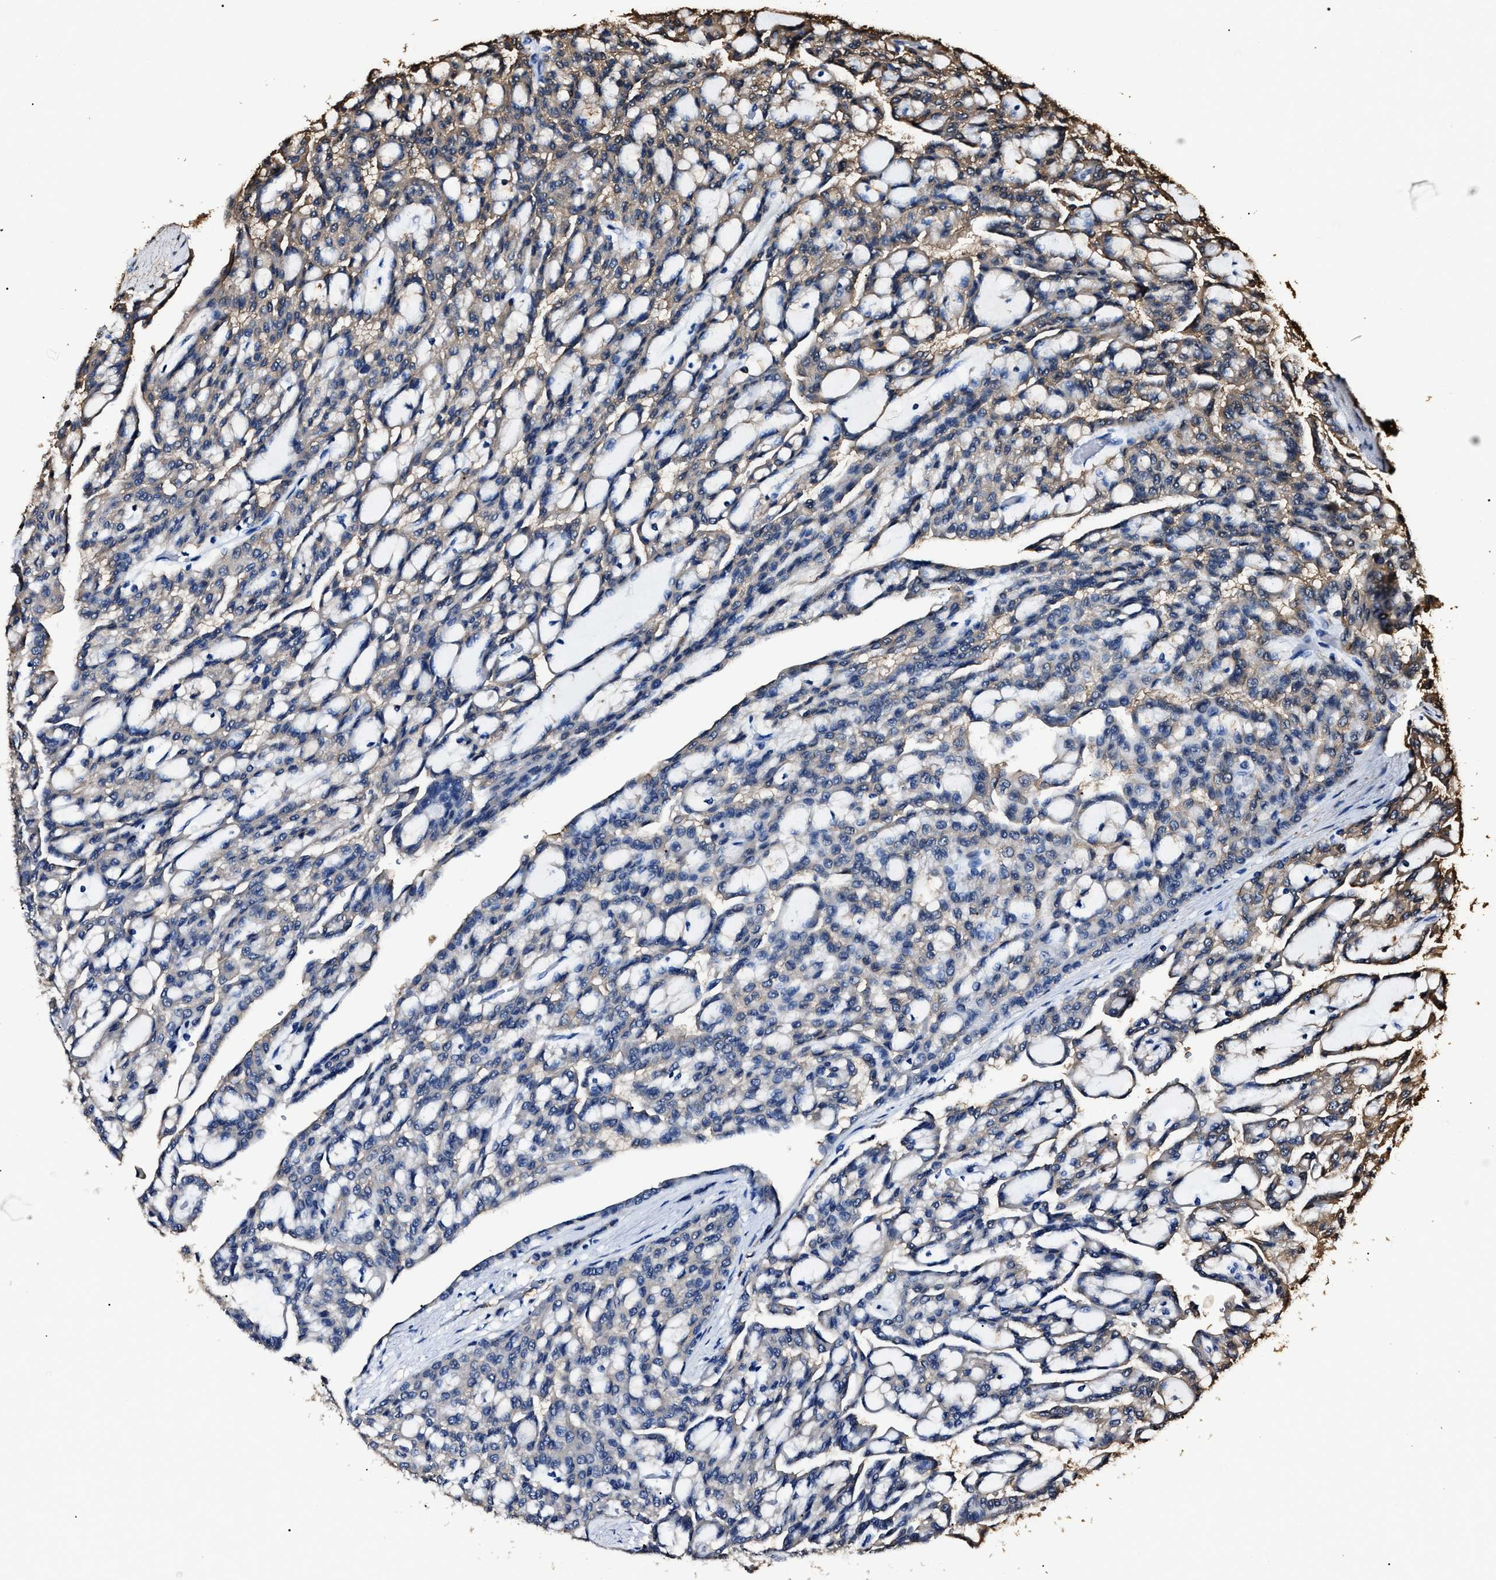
{"staining": {"intensity": "weak", "quantity": "<25%", "location": "cytoplasmic/membranous"}, "tissue": "renal cancer", "cell_type": "Tumor cells", "image_type": "cancer", "snomed": [{"axis": "morphology", "description": "Adenocarcinoma, NOS"}, {"axis": "topography", "description": "Kidney"}], "caption": "IHC micrograph of human renal cancer (adenocarcinoma) stained for a protein (brown), which displays no expression in tumor cells.", "gene": "ALDH1A1", "patient": {"sex": "male", "age": 63}}